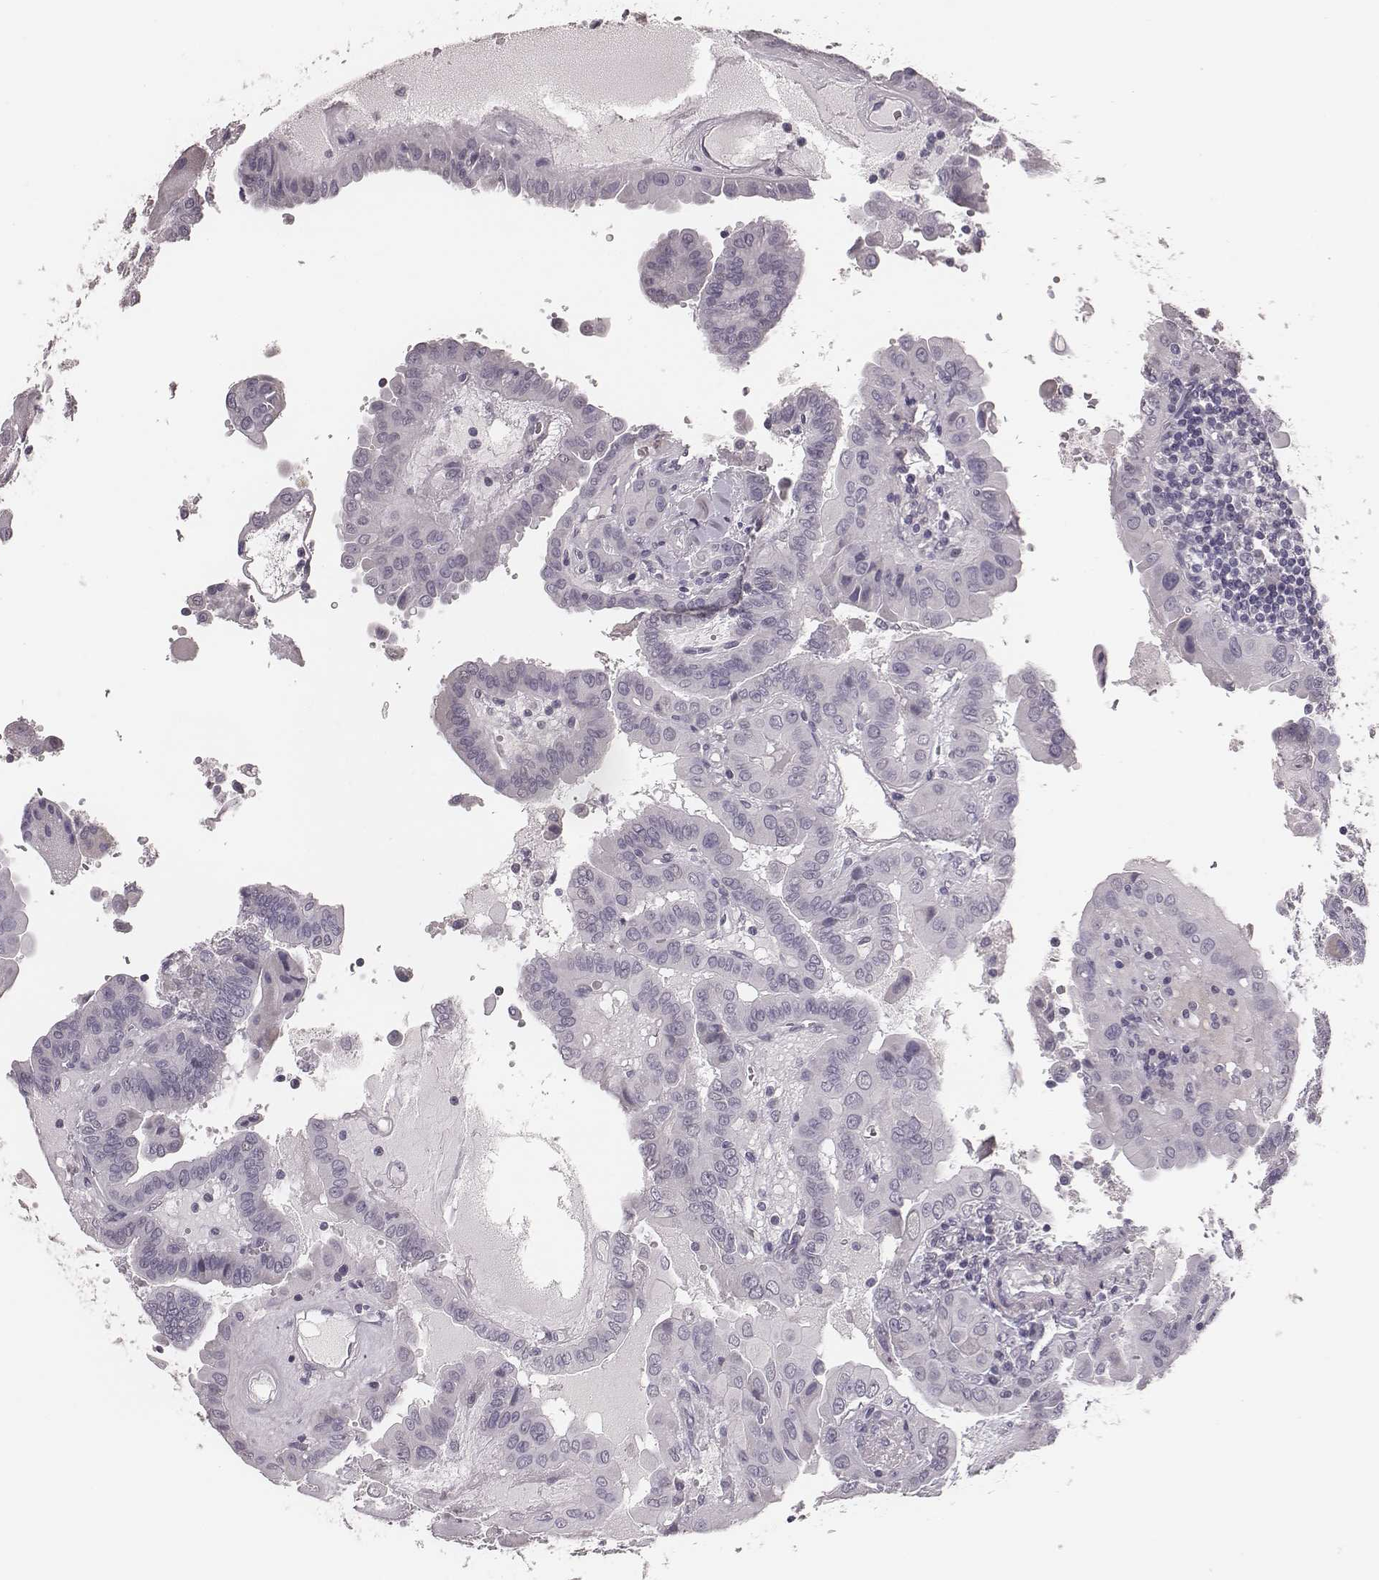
{"staining": {"intensity": "negative", "quantity": "none", "location": "none"}, "tissue": "thyroid cancer", "cell_type": "Tumor cells", "image_type": "cancer", "snomed": [{"axis": "morphology", "description": "Papillary adenocarcinoma, NOS"}, {"axis": "topography", "description": "Thyroid gland"}], "caption": "Immunohistochemical staining of human thyroid cancer reveals no significant positivity in tumor cells.", "gene": "CSHL1", "patient": {"sex": "female", "age": 37}}